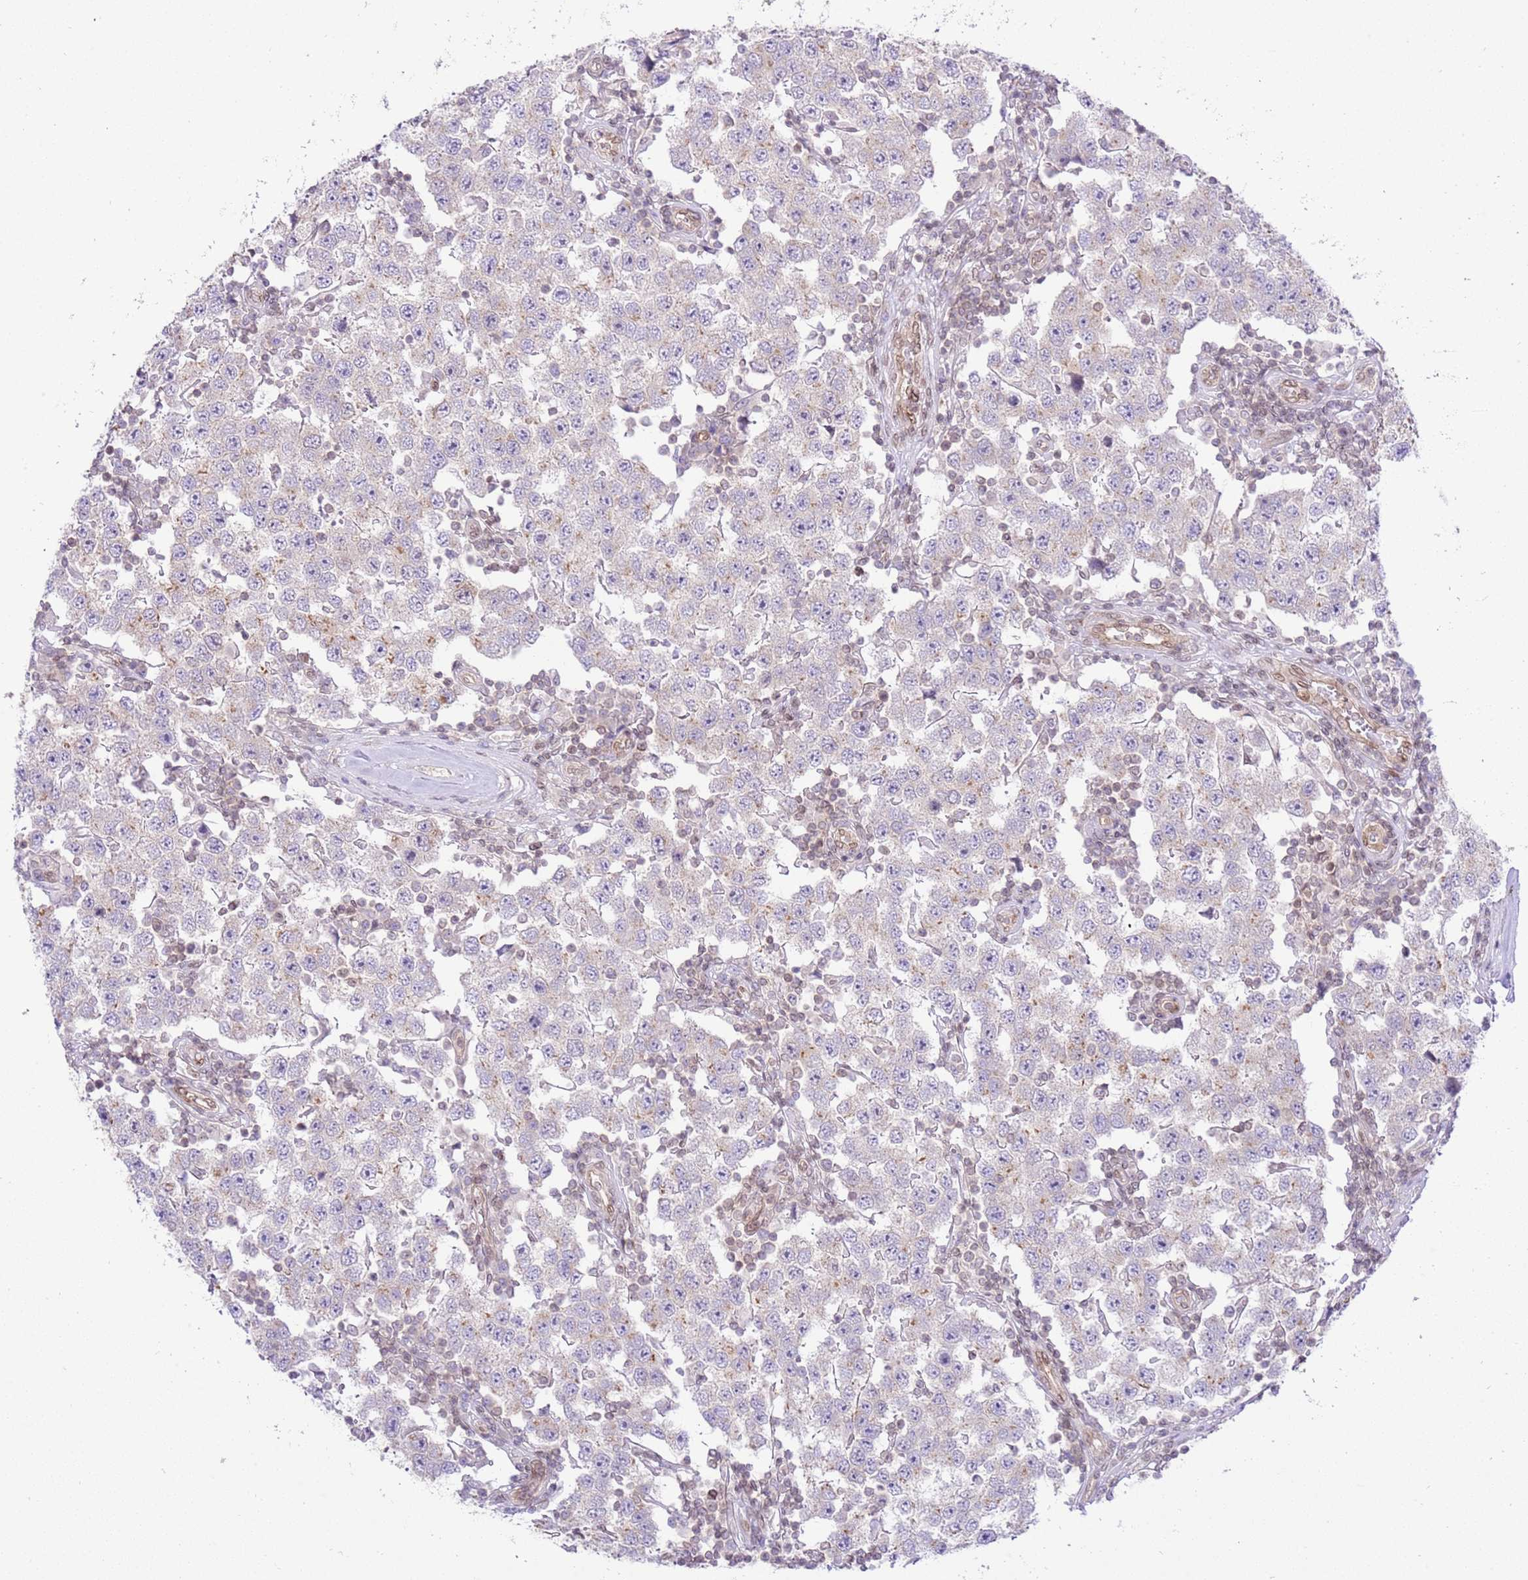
{"staining": {"intensity": "negative", "quantity": "none", "location": "none"}, "tissue": "testis cancer", "cell_type": "Tumor cells", "image_type": "cancer", "snomed": [{"axis": "morphology", "description": "Seminoma, NOS"}, {"axis": "topography", "description": "Testis"}], "caption": "Tumor cells are negative for brown protein staining in testis seminoma.", "gene": "TRIM37", "patient": {"sex": "male", "age": 34}}